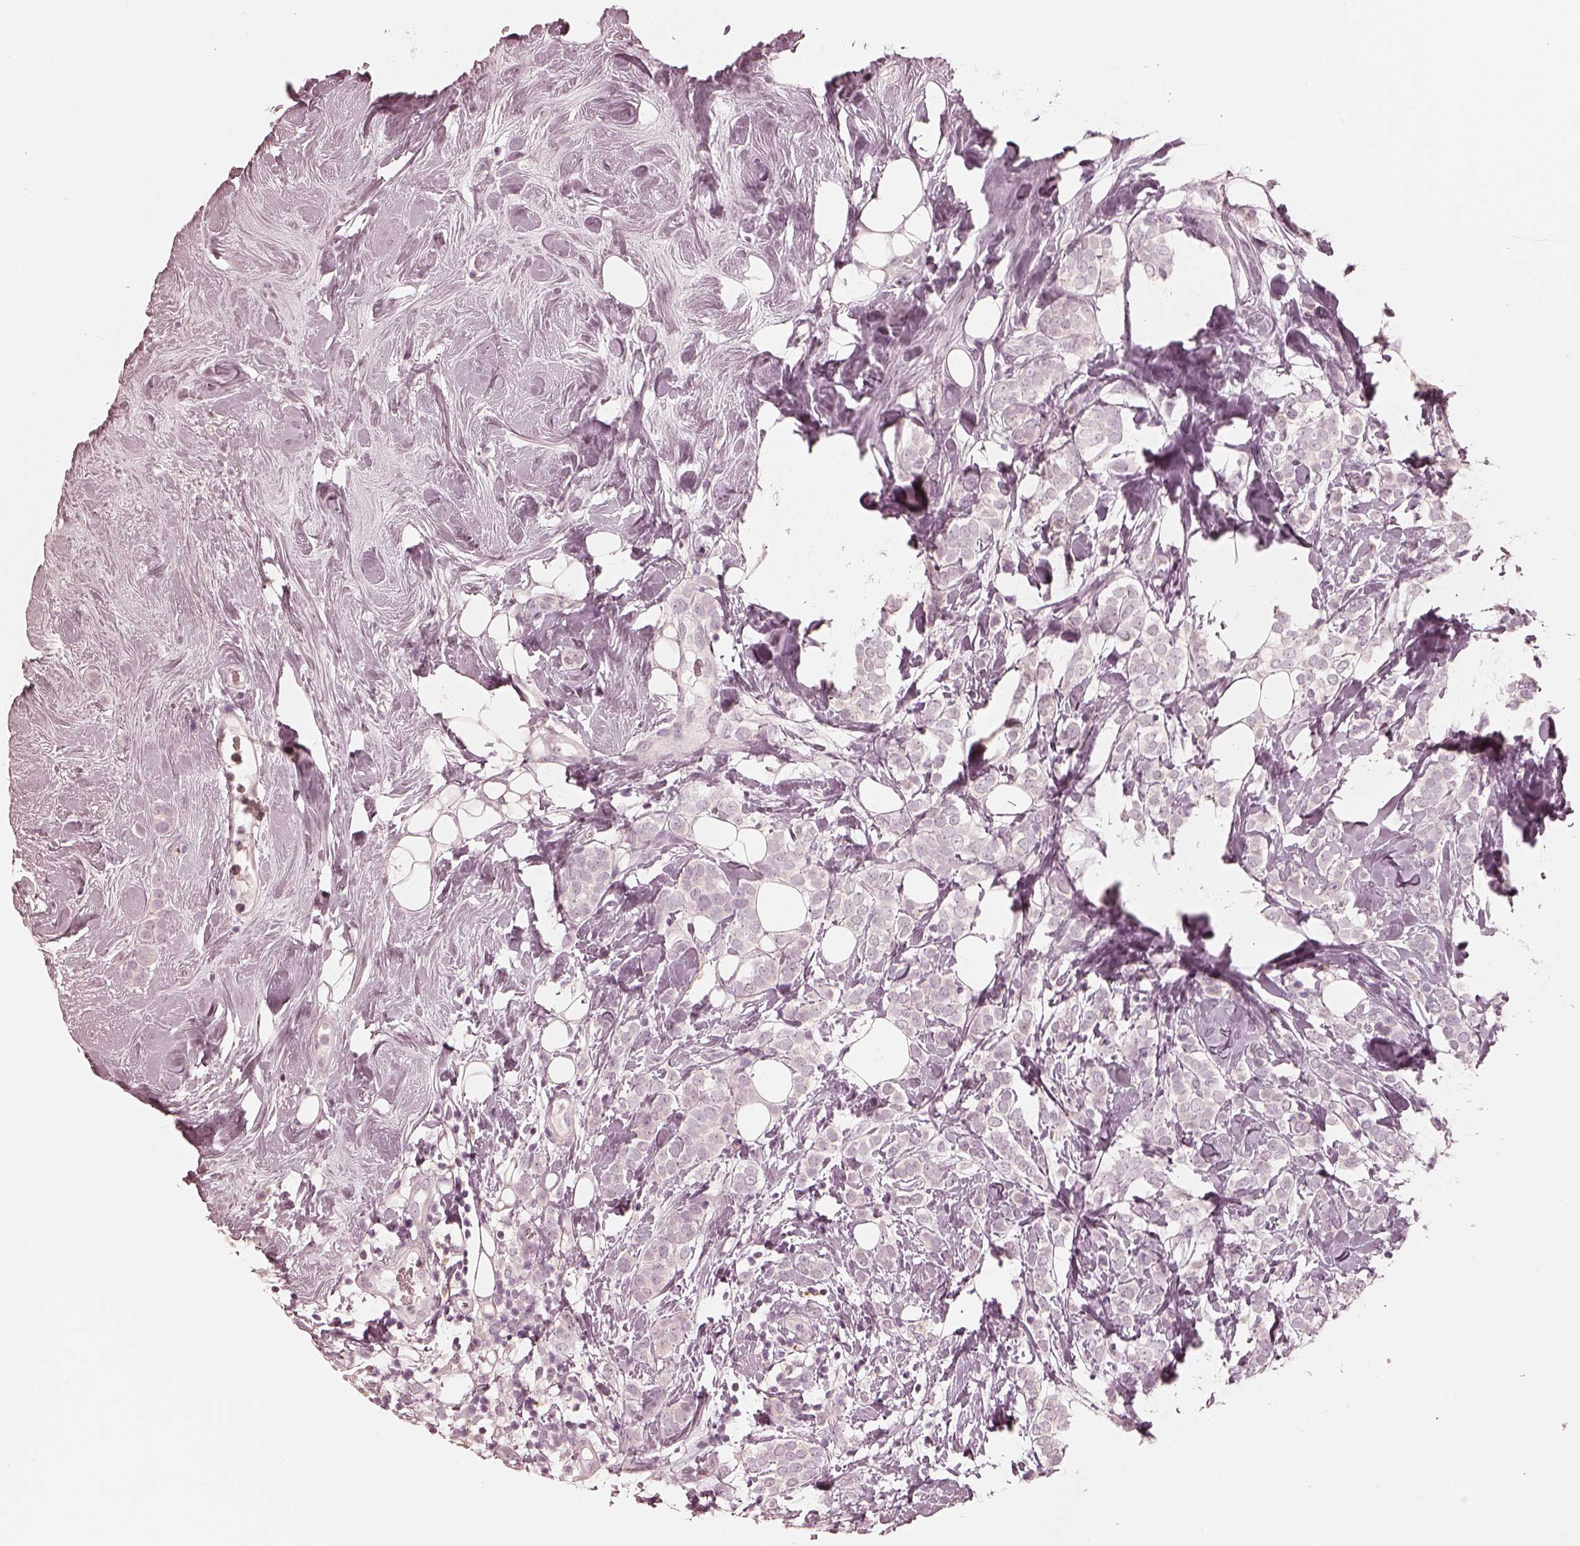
{"staining": {"intensity": "negative", "quantity": "none", "location": "none"}, "tissue": "breast cancer", "cell_type": "Tumor cells", "image_type": "cancer", "snomed": [{"axis": "morphology", "description": "Lobular carcinoma"}, {"axis": "topography", "description": "Breast"}], "caption": "Tumor cells show no significant positivity in breast cancer (lobular carcinoma).", "gene": "CALR3", "patient": {"sex": "female", "age": 49}}